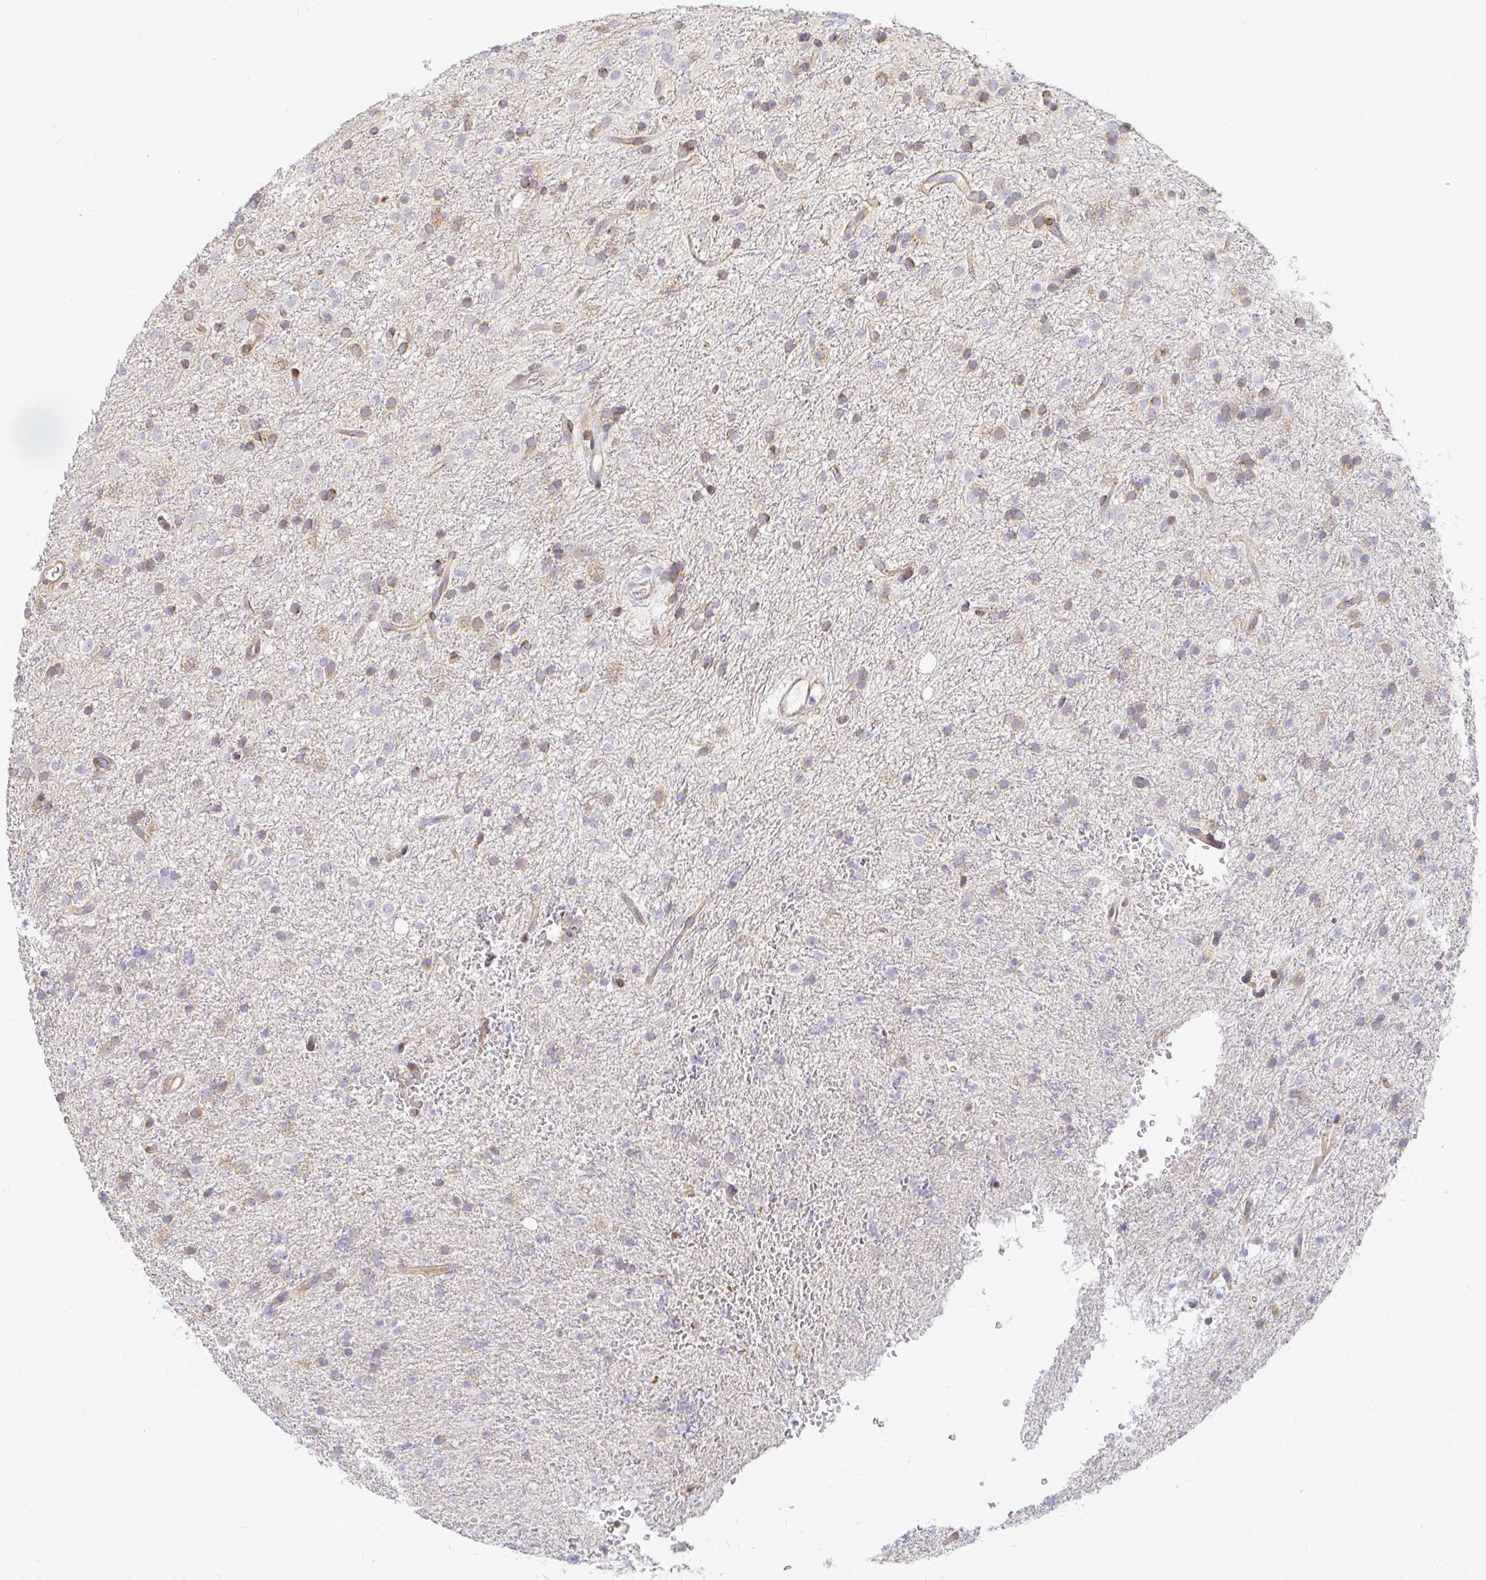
{"staining": {"intensity": "negative", "quantity": "none", "location": "none"}, "tissue": "glioma", "cell_type": "Tumor cells", "image_type": "cancer", "snomed": [{"axis": "morphology", "description": "Glioma, malignant, Low grade"}, {"axis": "topography", "description": "Brain"}], "caption": "High magnification brightfield microscopy of glioma stained with DAB (brown) and counterstained with hematoxylin (blue): tumor cells show no significant expression.", "gene": "CAST", "patient": {"sex": "female", "age": 33}}